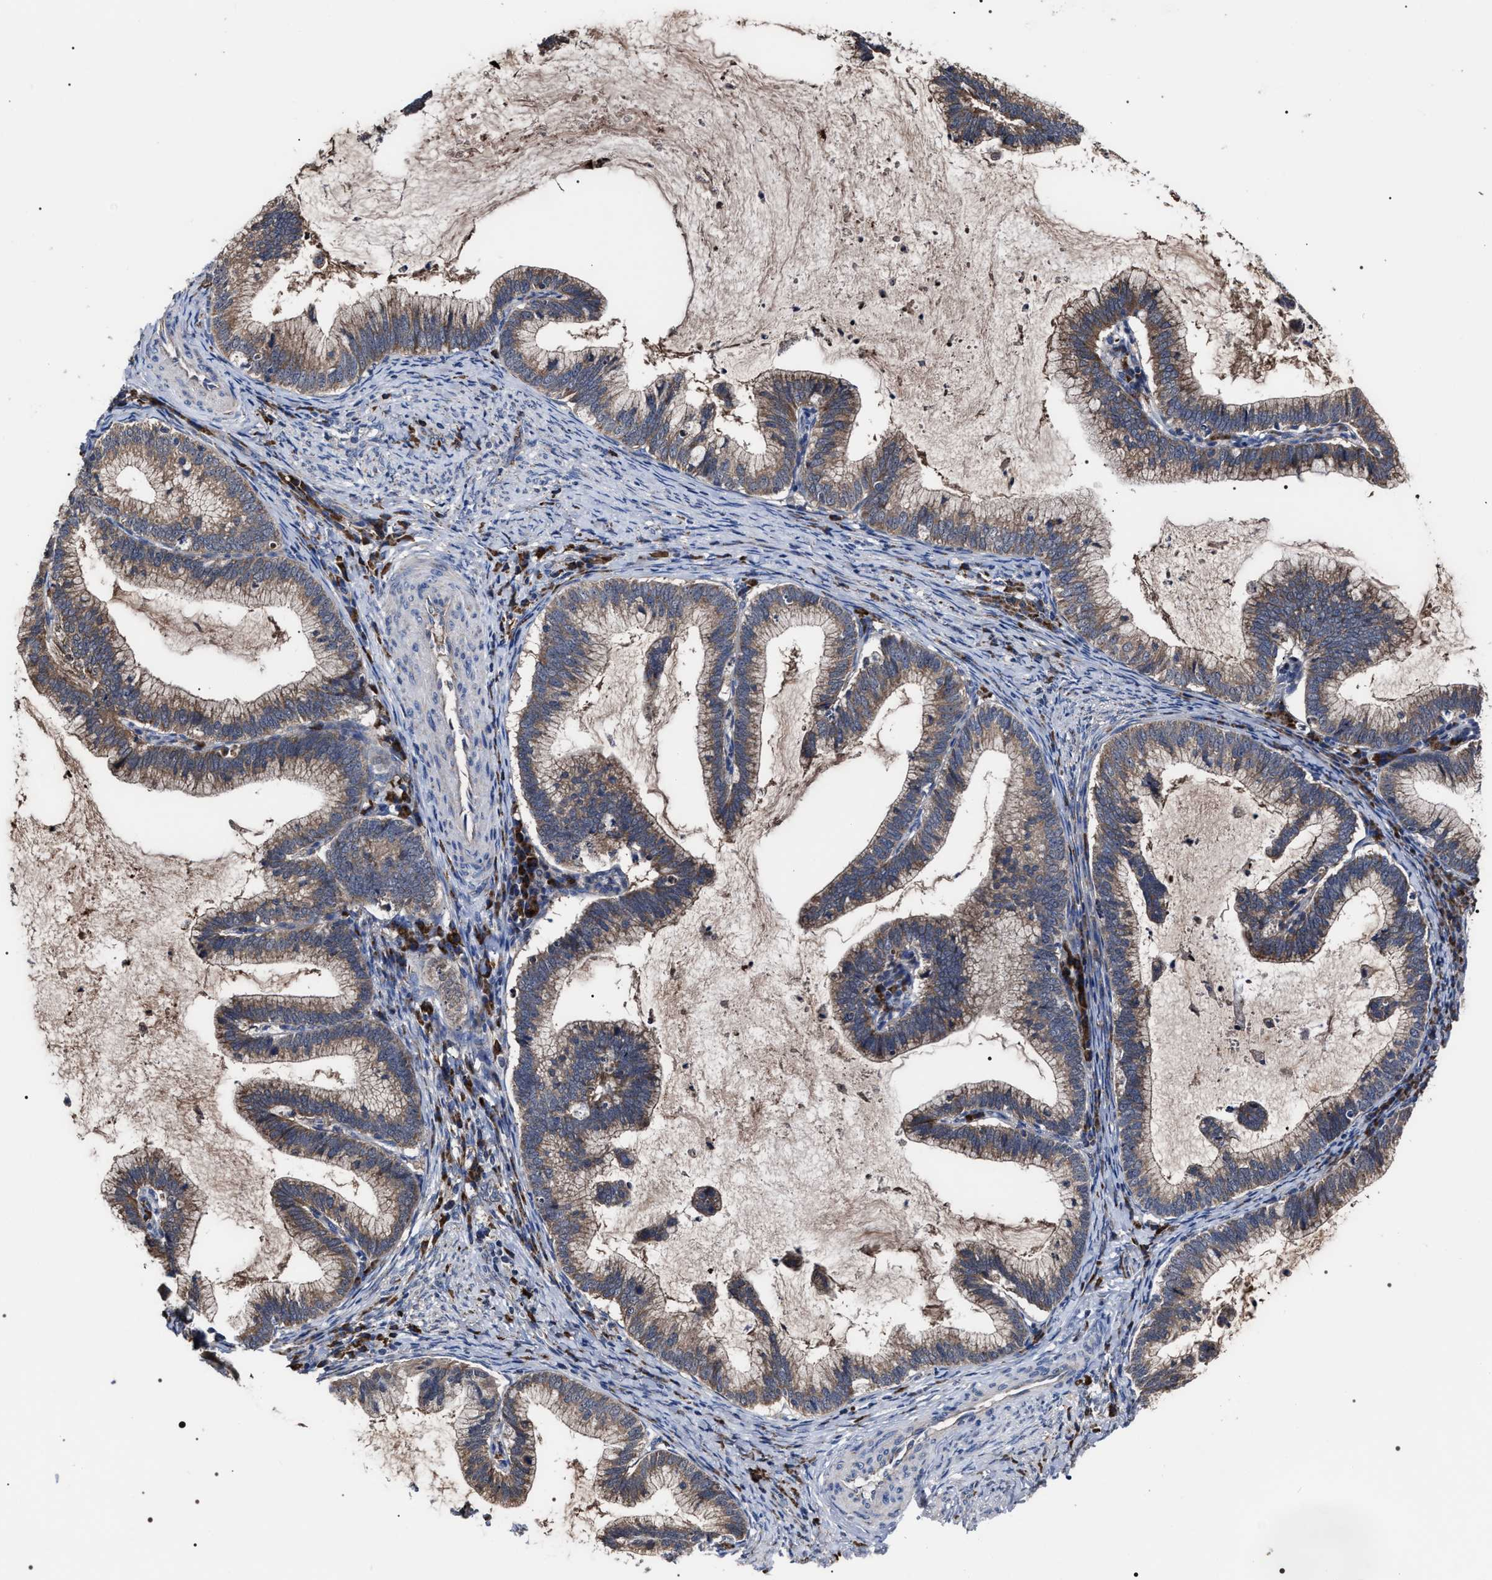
{"staining": {"intensity": "moderate", "quantity": ">75%", "location": "cytoplasmic/membranous"}, "tissue": "cervical cancer", "cell_type": "Tumor cells", "image_type": "cancer", "snomed": [{"axis": "morphology", "description": "Adenocarcinoma, NOS"}, {"axis": "topography", "description": "Cervix"}], "caption": "IHC photomicrograph of neoplastic tissue: human adenocarcinoma (cervical) stained using immunohistochemistry exhibits medium levels of moderate protein expression localized specifically in the cytoplasmic/membranous of tumor cells, appearing as a cytoplasmic/membranous brown color.", "gene": "MACC1", "patient": {"sex": "female", "age": 36}}